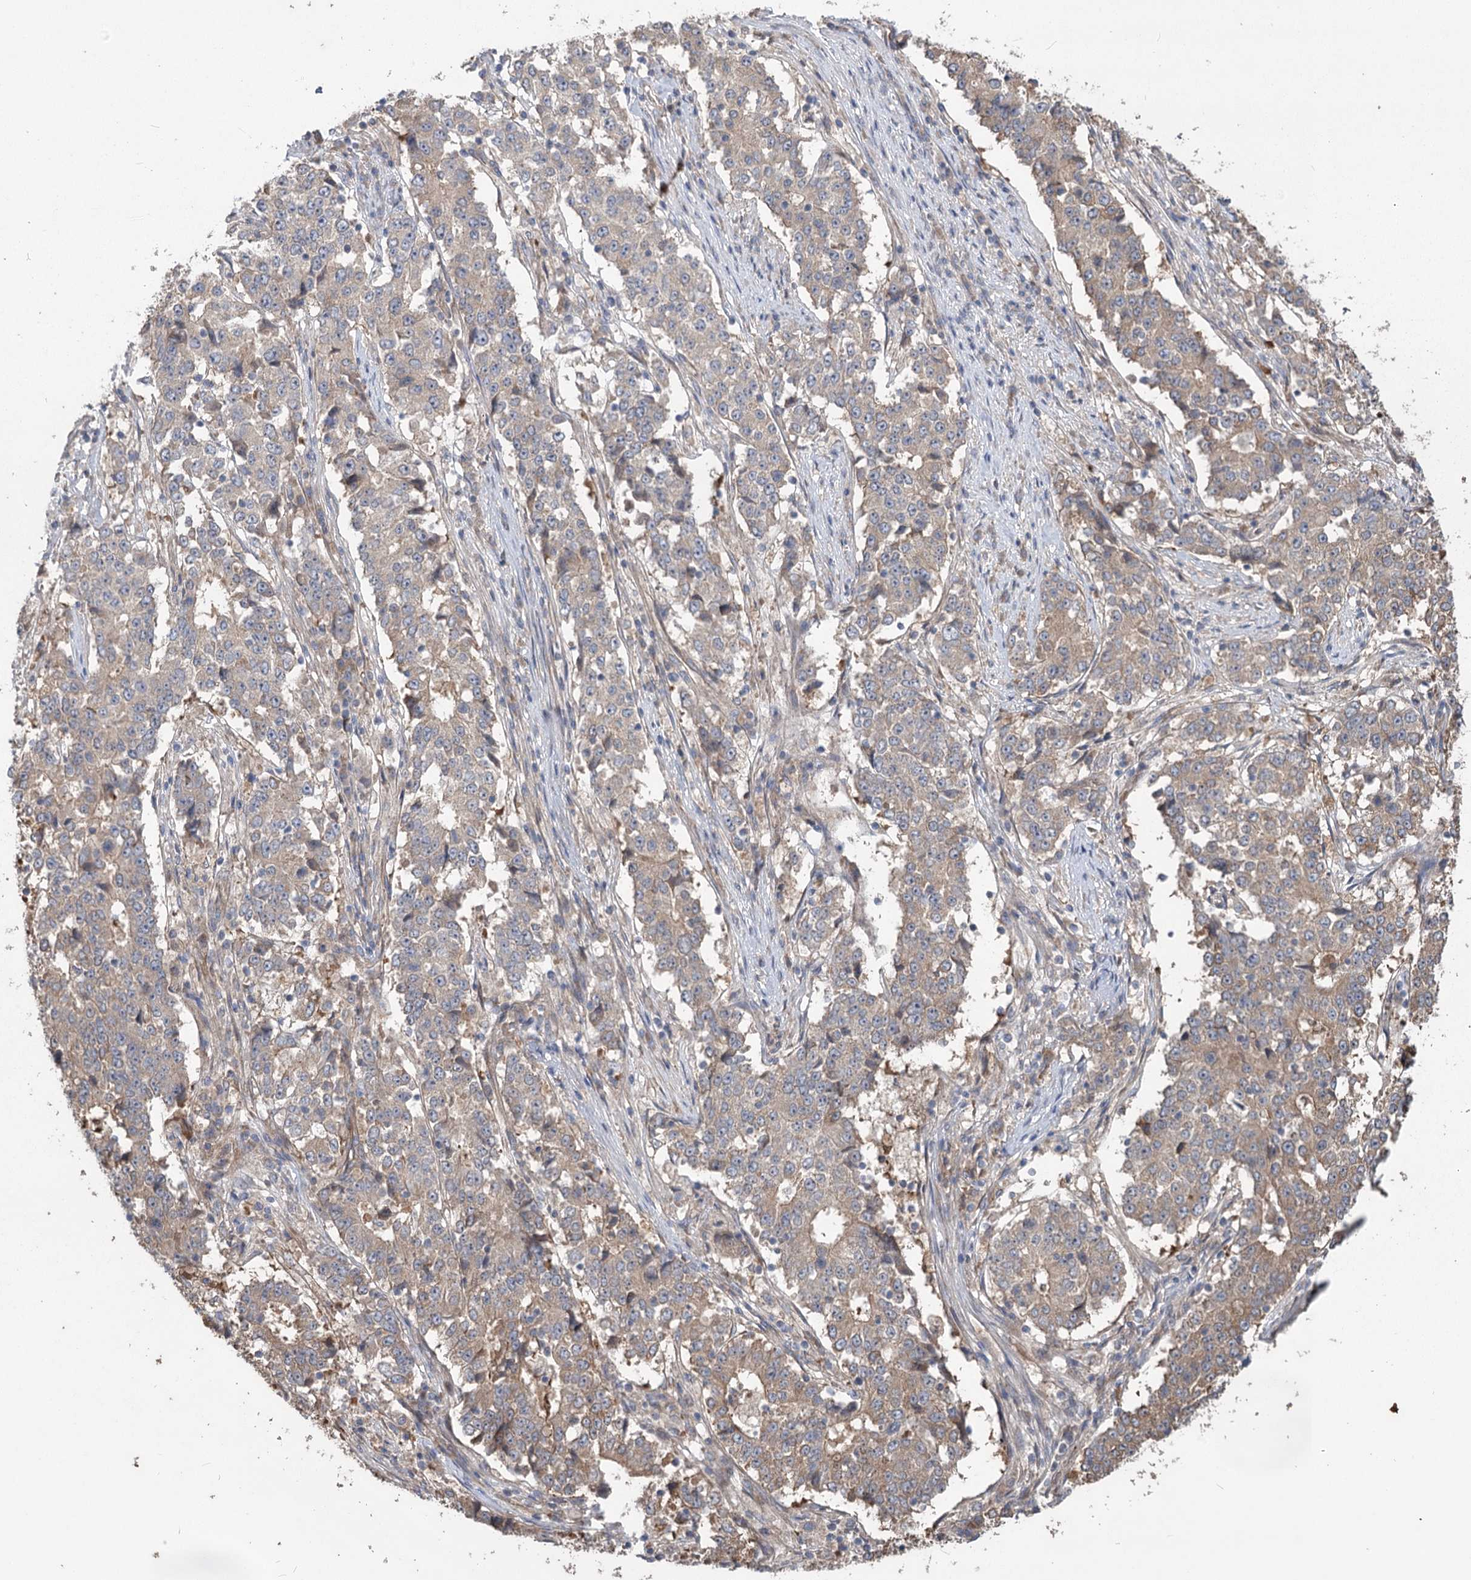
{"staining": {"intensity": "weak", "quantity": "25%-75%", "location": "cytoplasmic/membranous"}, "tissue": "stomach cancer", "cell_type": "Tumor cells", "image_type": "cancer", "snomed": [{"axis": "morphology", "description": "Adenocarcinoma, NOS"}, {"axis": "topography", "description": "Stomach"}], "caption": "Adenocarcinoma (stomach) stained with IHC displays weak cytoplasmic/membranous positivity in about 25%-75% of tumor cells.", "gene": "RIN2", "patient": {"sex": "male", "age": 59}}